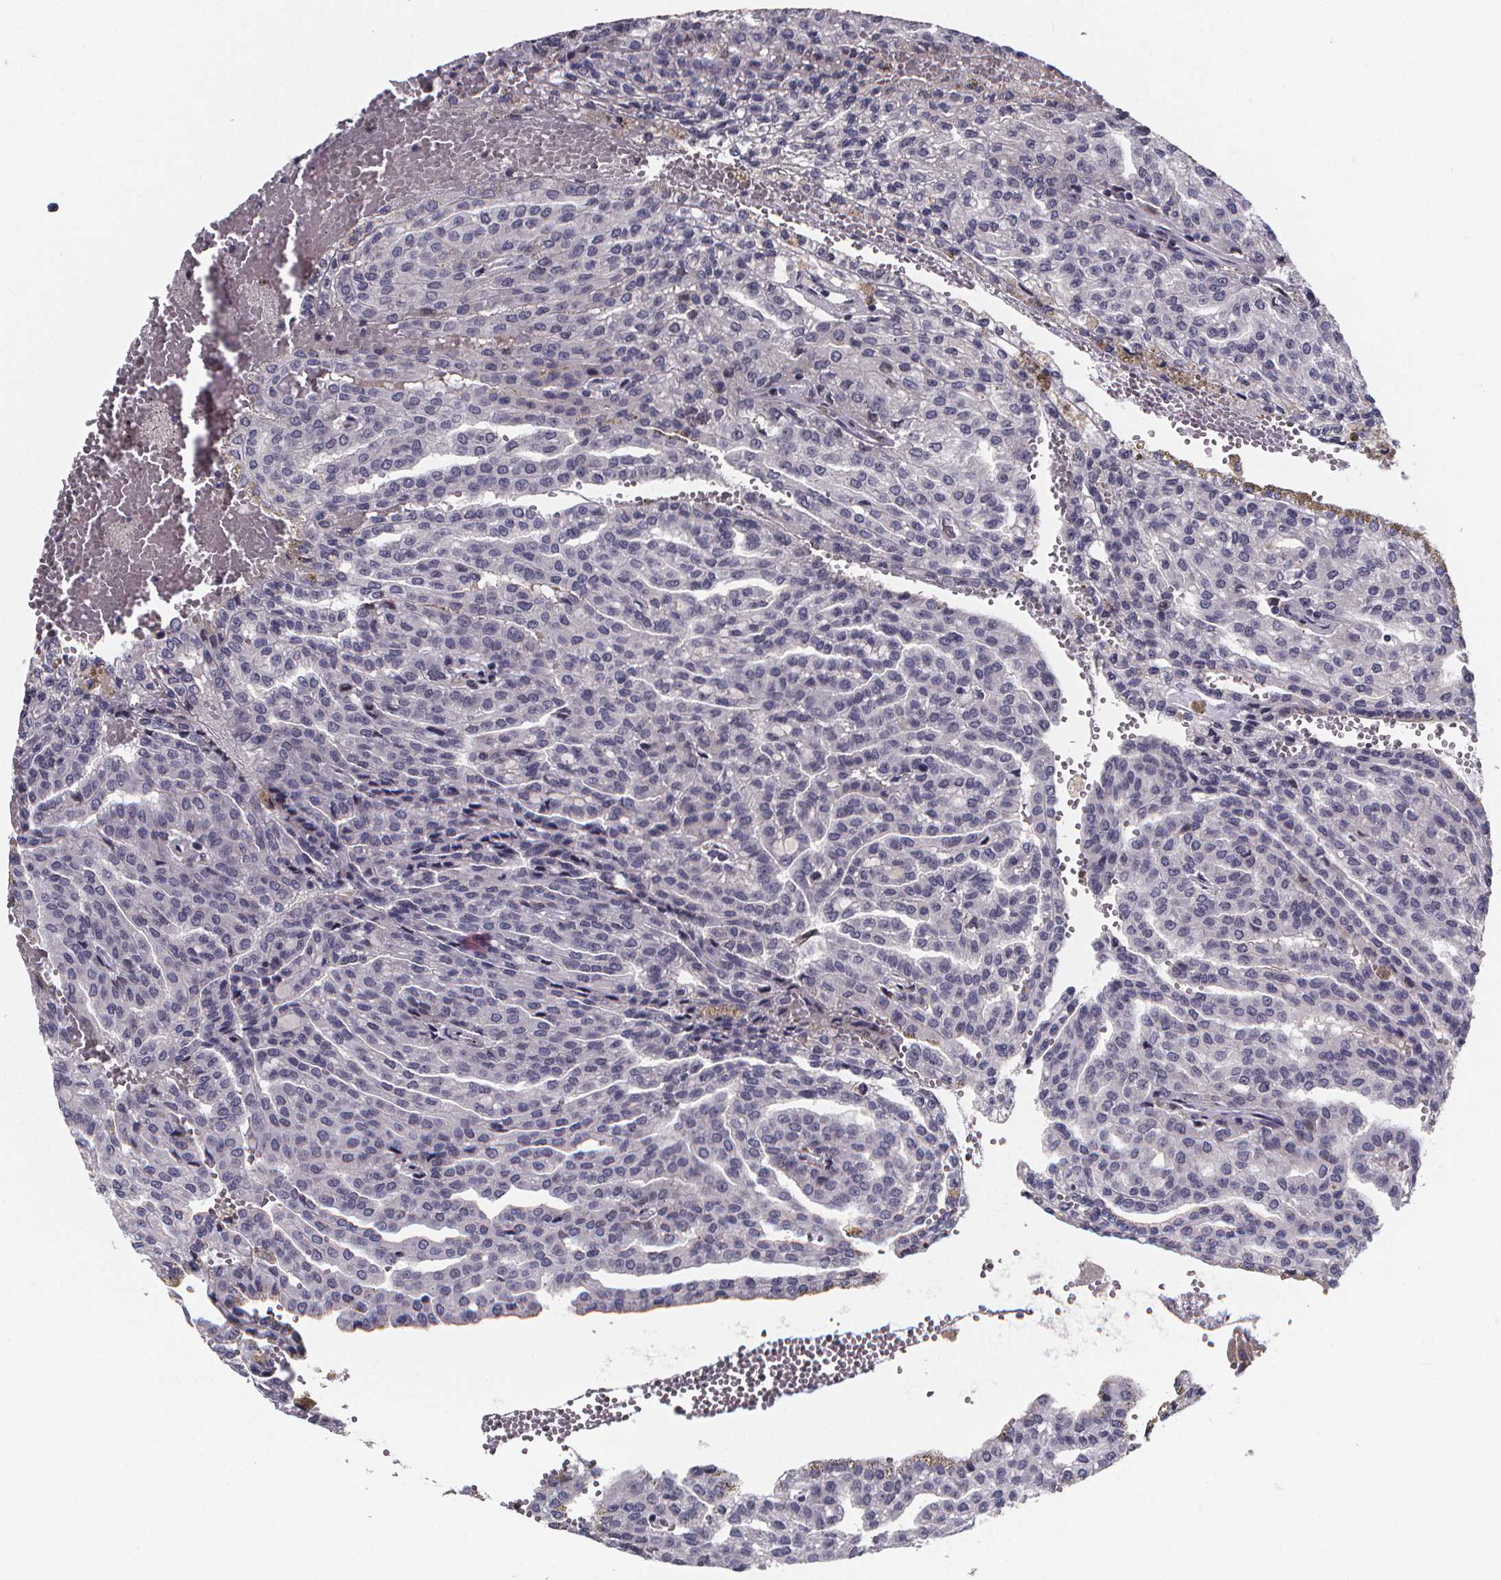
{"staining": {"intensity": "negative", "quantity": "none", "location": "none"}, "tissue": "renal cancer", "cell_type": "Tumor cells", "image_type": "cancer", "snomed": [{"axis": "morphology", "description": "Adenocarcinoma, NOS"}, {"axis": "topography", "description": "Kidney"}], "caption": "High power microscopy histopathology image of an immunohistochemistry image of adenocarcinoma (renal), revealing no significant expression in tumor cells.", "gene": "AGT", "patient": {"sex": "male", "age": 63}}